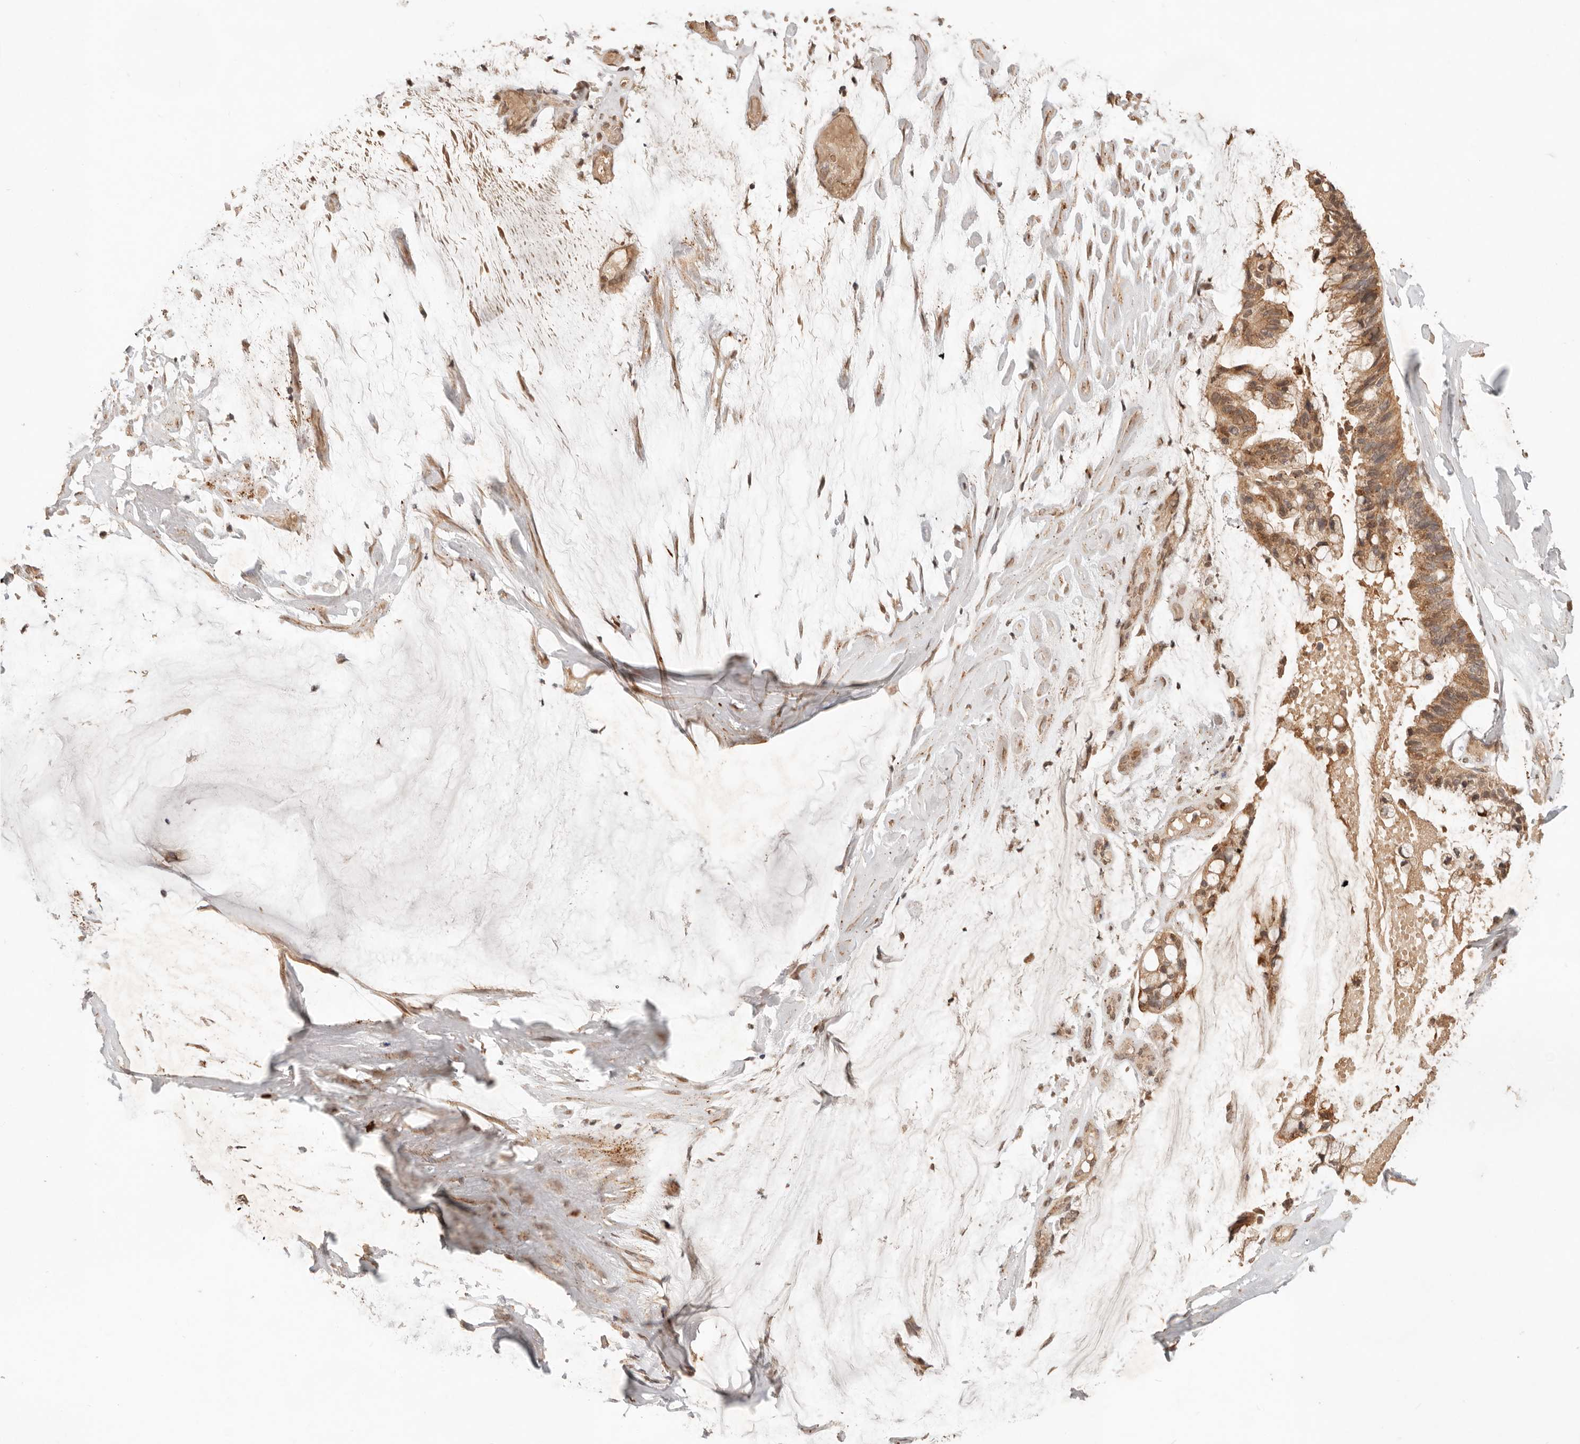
{"staining": {"intensity": "moderate", "quantity": ">75%", "location": "cytoplasmic/membranous"}, "tissue": "ovarian cancer", "cell_type": "Tumor cells", "image_type": "cancer", "snomed": [{"axis": "morphology", "description": "Cystadenocarcinoma, mucinous, NOS"}, {"axis": "topography", "description": "Ovary"}], "caption": "There is medium levels of moderate cytoplasmic/membranous staining in tumor cells of ovarian cancer, as demonstrated by immunohistochemical staining (brown color).", "gene": "LMO4", "patient": {"sex": "female", "age": 39}}